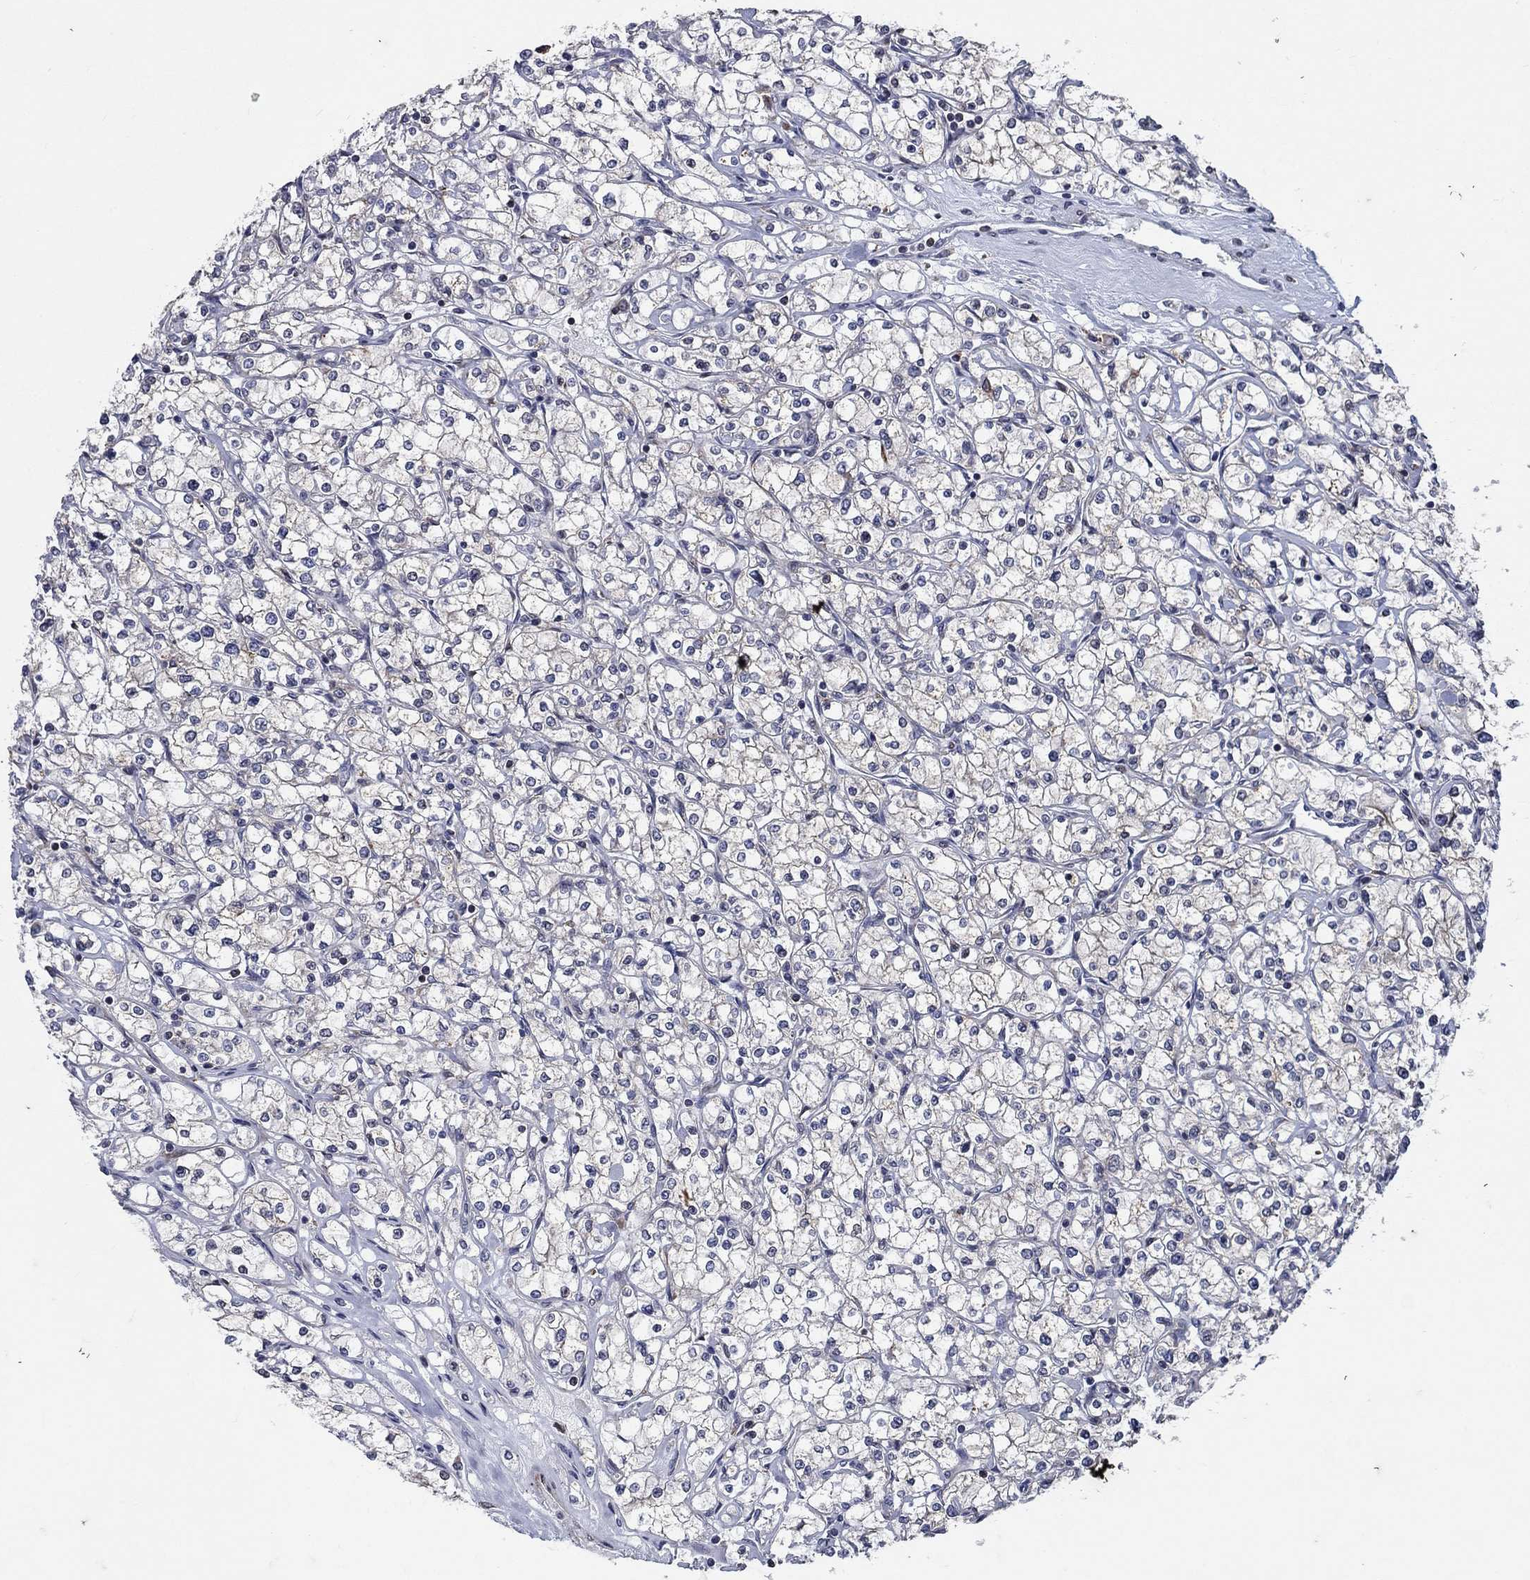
{"staining": {"intensity": "weak", "quantity": "<25%", "location": "cytoplasmic/membranous"}, "tissue": "renal cancer", "cell_type": "Tumor cells", "image_type": "cancer", "snomed": [{"axis": "morphology", "description": "Adenocarcinoma, NOS"}, {"axis": "topography", "description": "Kidney"}], "caption": "High magnification brightfield microscopy of adenocarcinoma (renal) stained with DAB (3,3'-diaminobenzidine) (brown) and counterstained with hematoxylin (blue): tumor cells show no significant staining.", "gene": "DHRS7", "patient": {"sex": "male", "age": 67}}